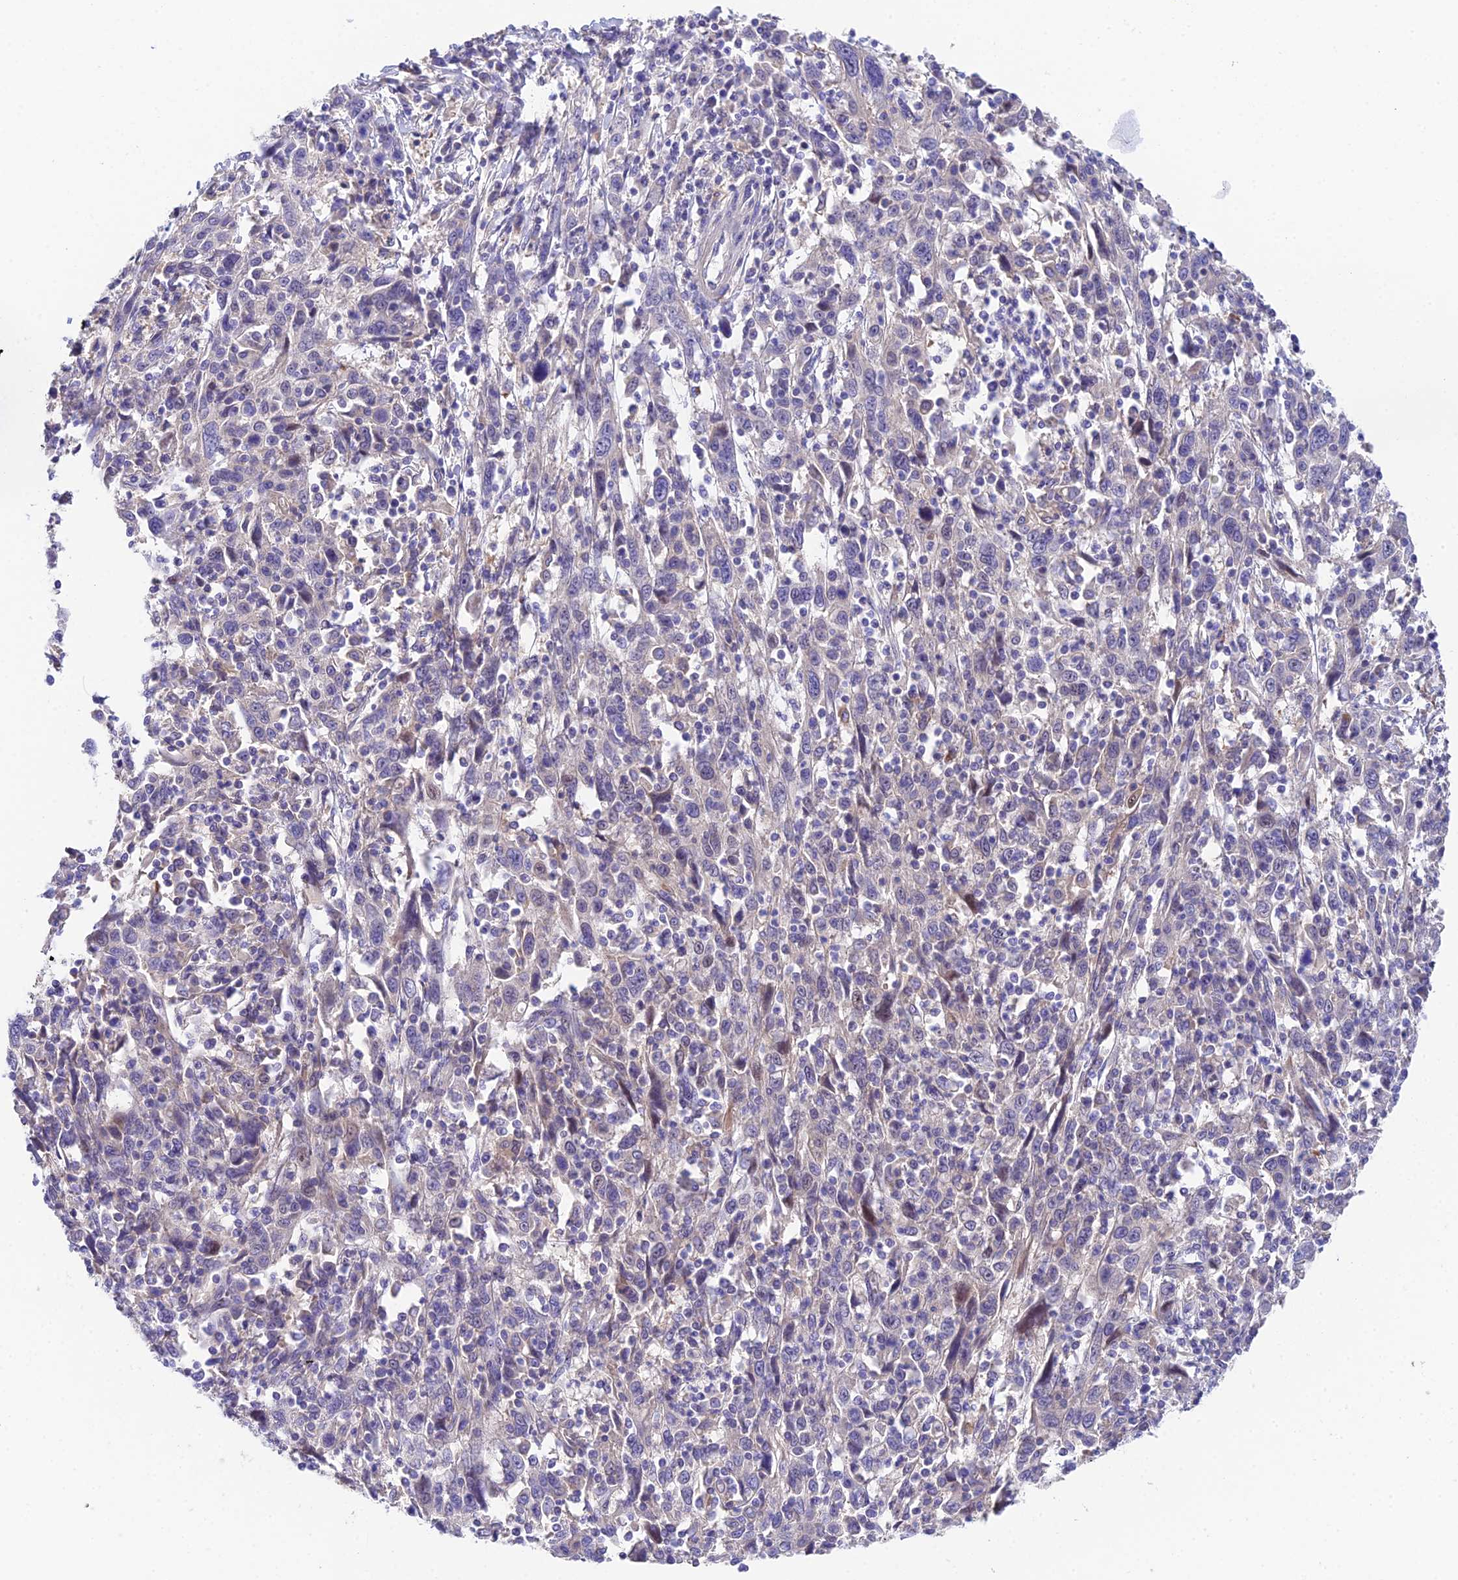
{"staining": {"intensity": "negative", "quantity": "none", "location": "none"}, "tissue": "cervical cancer", "cell_type": "Tumor cells", "image_type": "cancer", "snomed": [{"axis": "morphology", "description": "Squamous cell carcinoma, NOS"}, {"axis": "topography", "description": "Cervix"}], "caption": "This is an immunohistochemistry (IHC) micrograph of human cervical squamous cell carcinoma. There is no expression in tumor cells.", "gene": "DUSP29", "patient": {"sex": "female", "age": 46}}